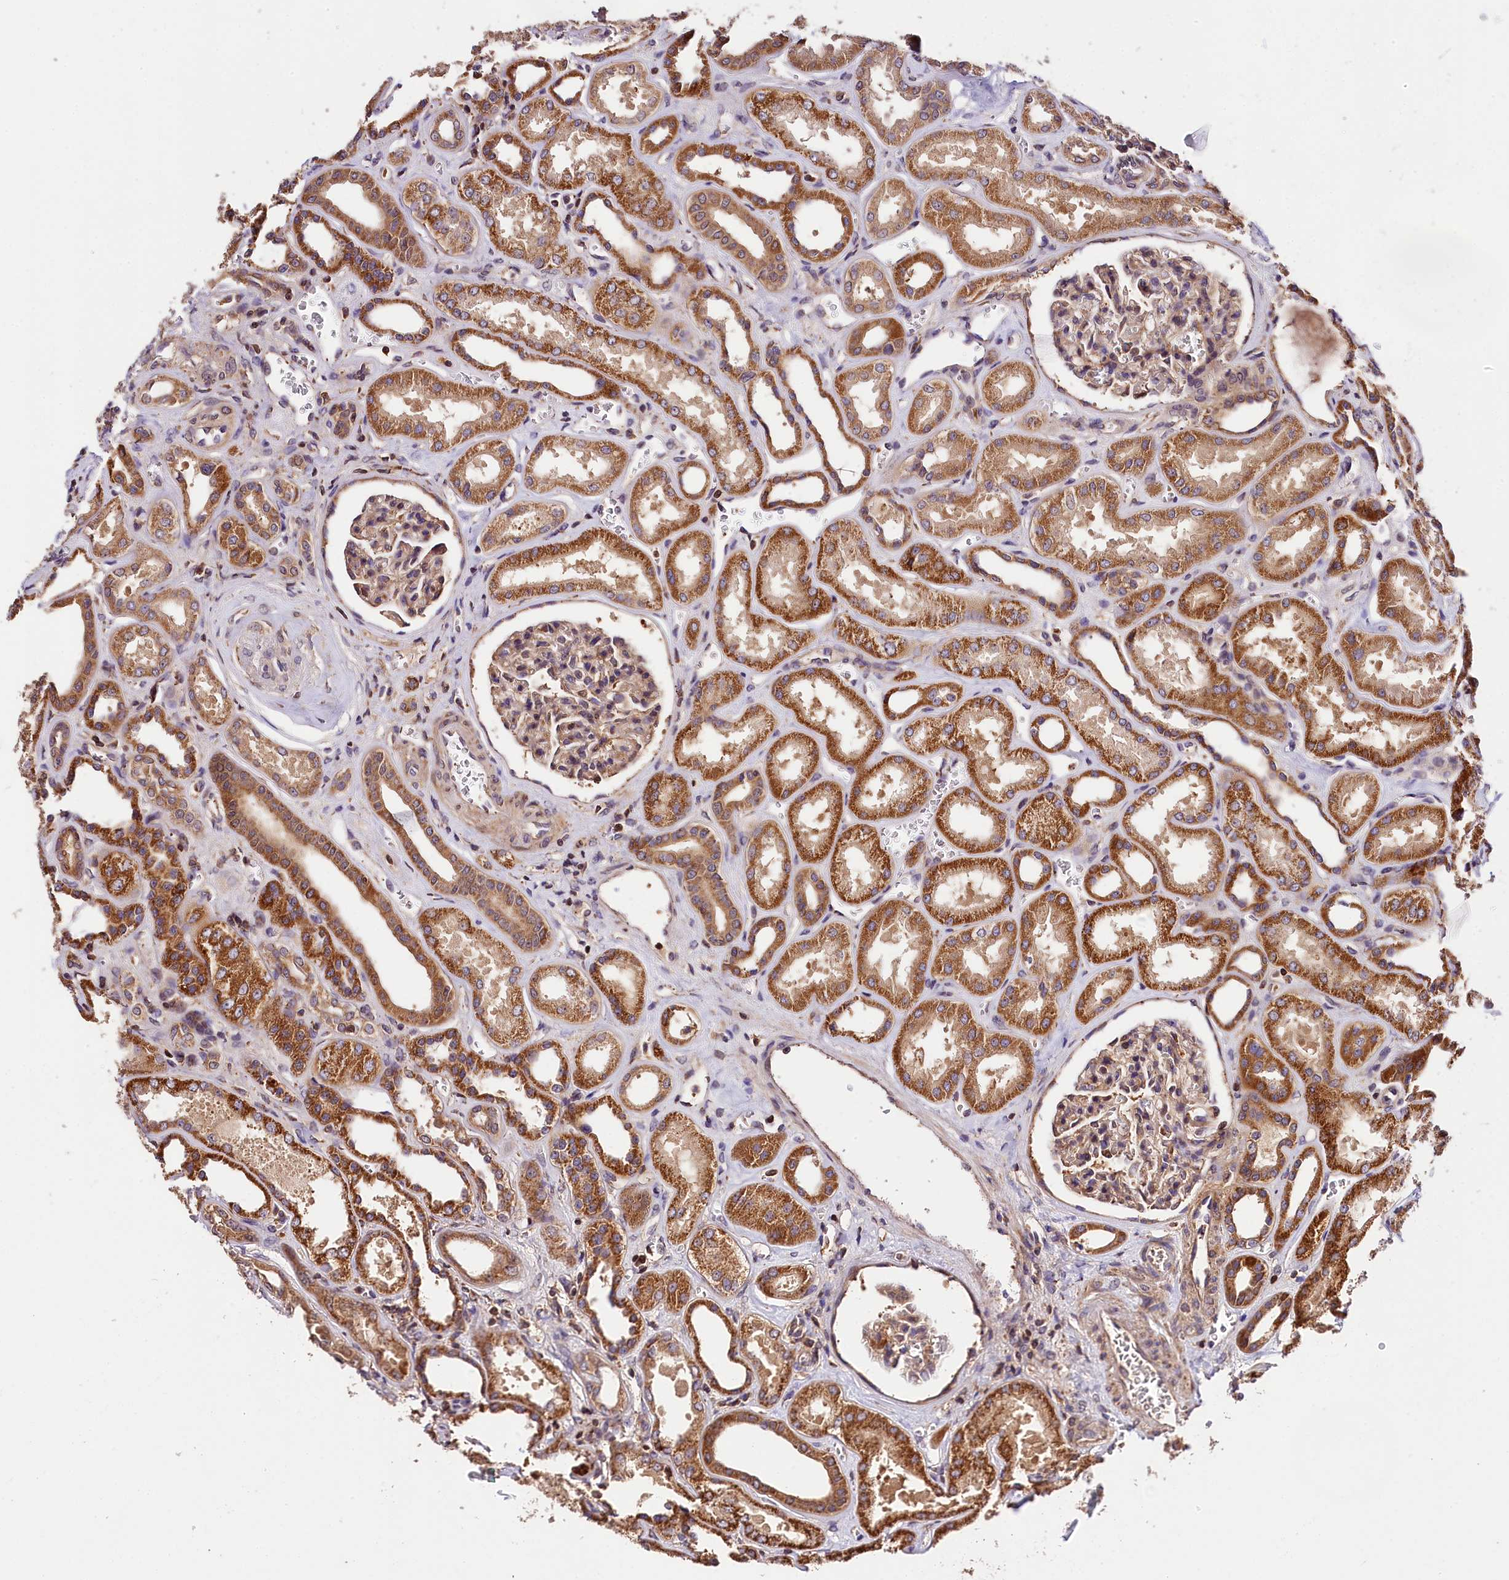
{"staining": {"intensity": "weak", "quantity": "25%-75%", "location": "cytoplasmic/membranous,nuclear"}, "tissue": "kidney", "cell_type": "Cells in glomeruli", "image_type": "normal", "snomed": [{"axis": "morphology", "description": "Normal tissue, NOS"}, {"axis": "morphology", "description": "Adenocarcinoma, NOS"}, {"axis": "topography", "description": "Kidney"}], "caption": "Immunohistochemical staining of unremarkable human kidney displays low levels of weak cytoplasmic/membranous,nuclear staining in approximately 25%-75% of cells in glomeruli.", "gene": "KPTN", "patient": {"sex": "female", "age": 68}}